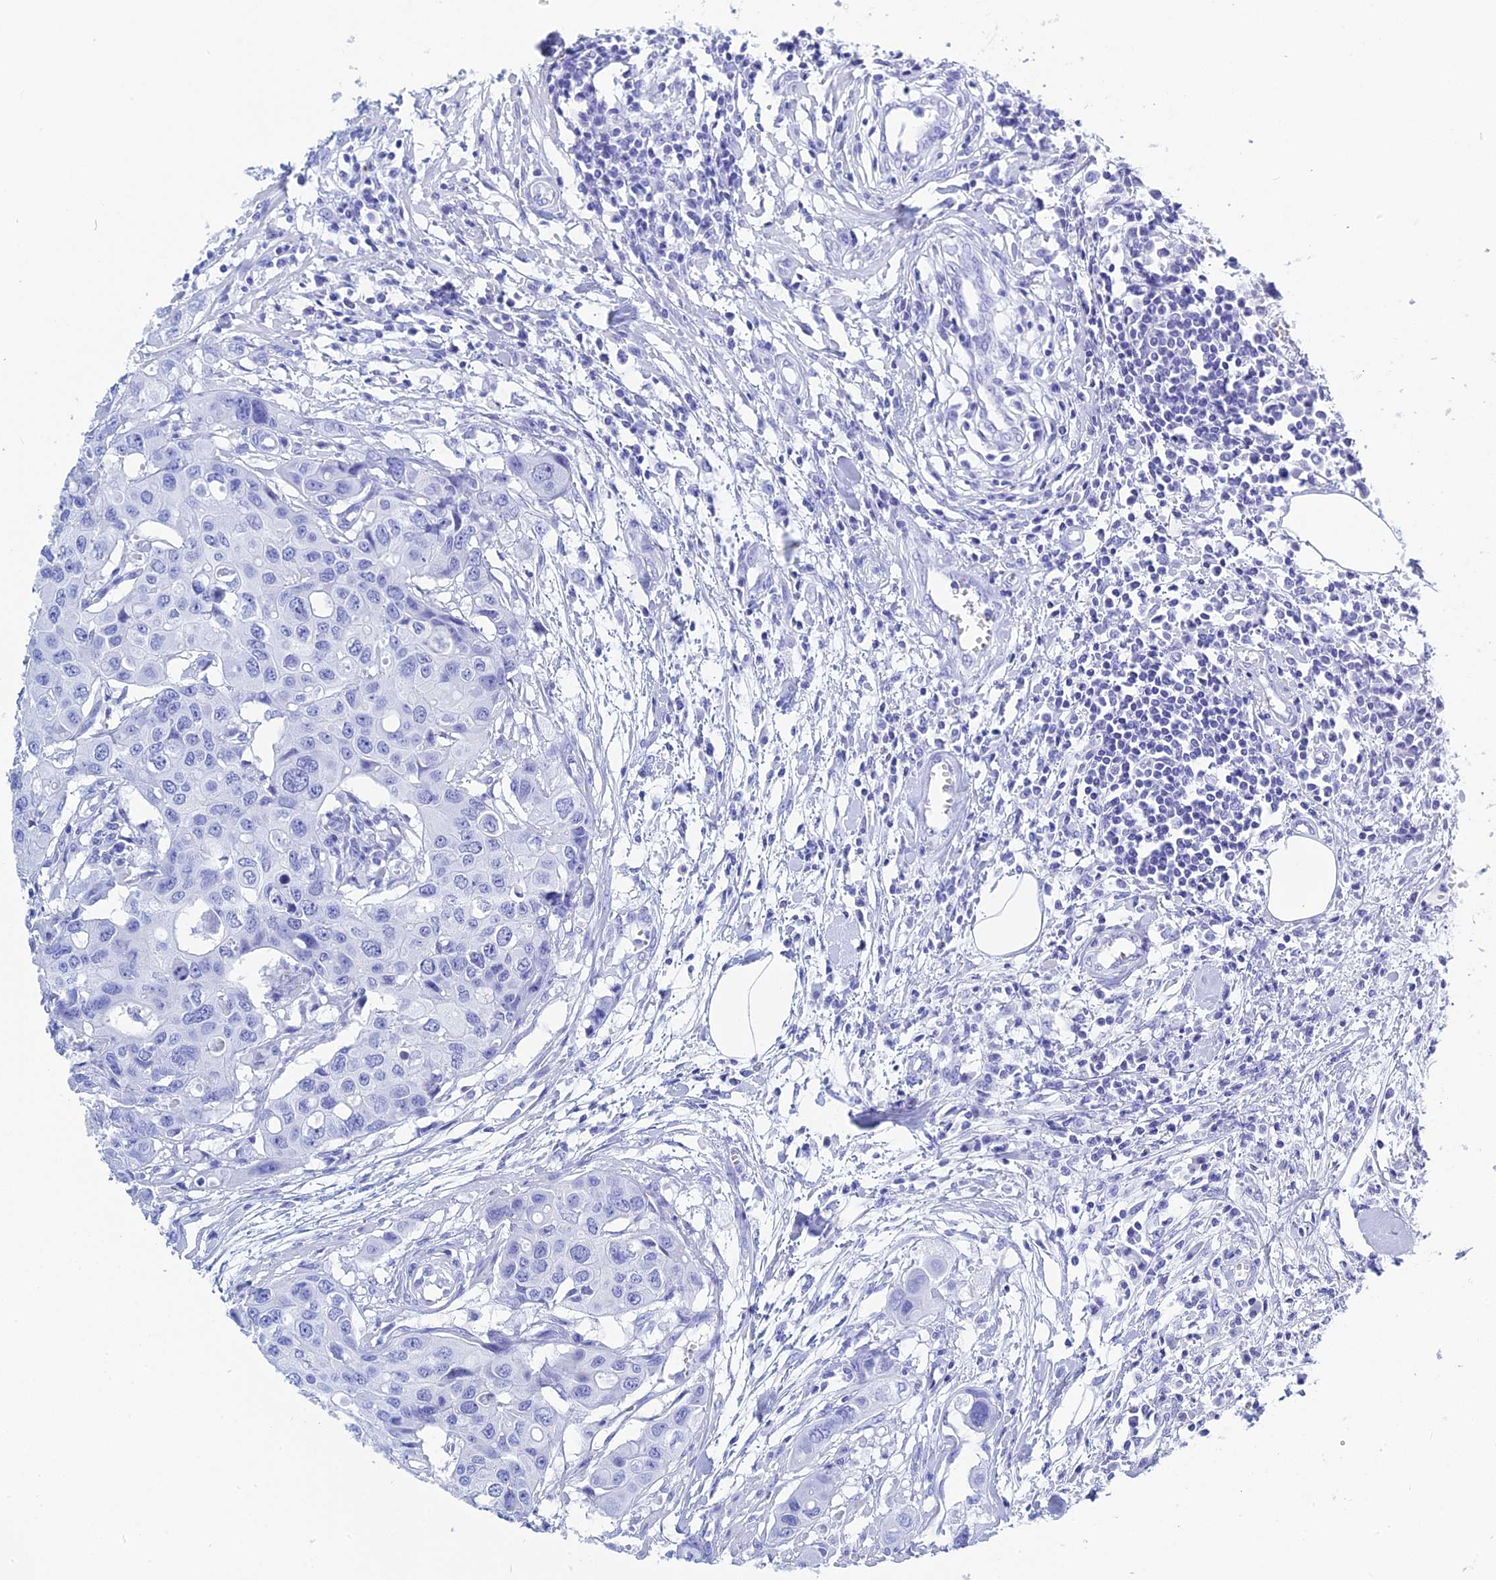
{"staining": {"intensity": "negative", "quantity": "none", "location": "none"}, "tissue": "colorectal cancer", "cell_type": "Tumor cells", "image_type": "cancer", "snomed": [{"axis": "morphology", "description": "Adenocarcinoma, NOS"}, {"axis": "topography", "description": "Colon"}], "caption": "DAB immunohistochemical staining of adenocarcinoma (colorectal) displays no significant positivity in tumor cells.", "gene": "TEX101", "patient": {"sex": "male", "age": 77}}